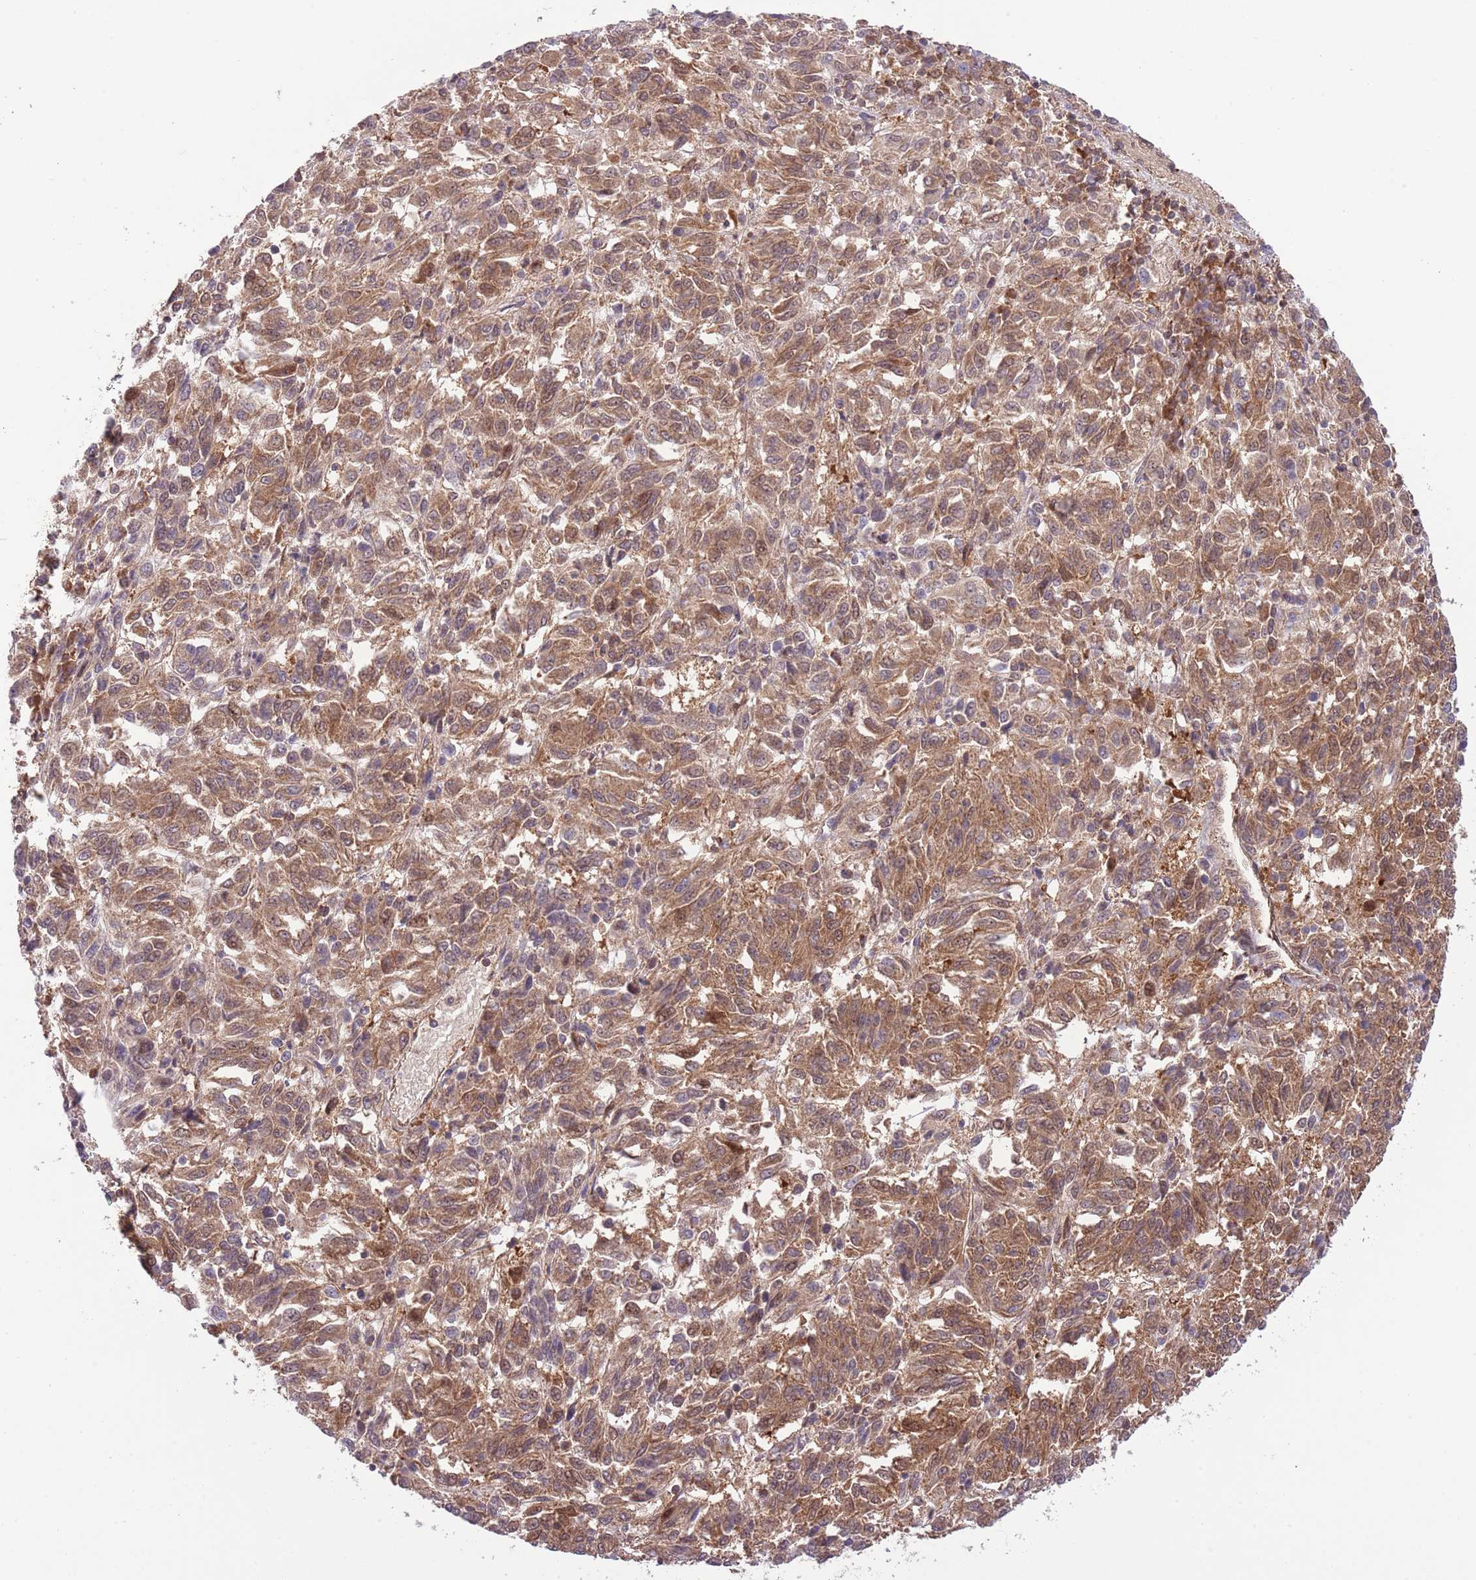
{"staining": {"intensity": "moderate", "quantity": ">75%", "location": "cytoplasmic/membranous,nuclear"}, "tissue": "melanoma", "cell_type": "Tumor cells", "image_type": "cancer", "snomed": [{"axis": "morphology", "description": "Malignant melanoma, Metastatic site"}, {"axis": "topography", "description": "Lung"}], "caption": "Brown immunohistochemical staining in human melanoma demonstrates moderate cytoplasmic/membranous and nuclear staining in approximately >75% of tumor cells. (Brightfield microscopy of DAB IHC at high magnification).", "gene": "HDHD2", "patient": {"sex": "male", "age": 64}}